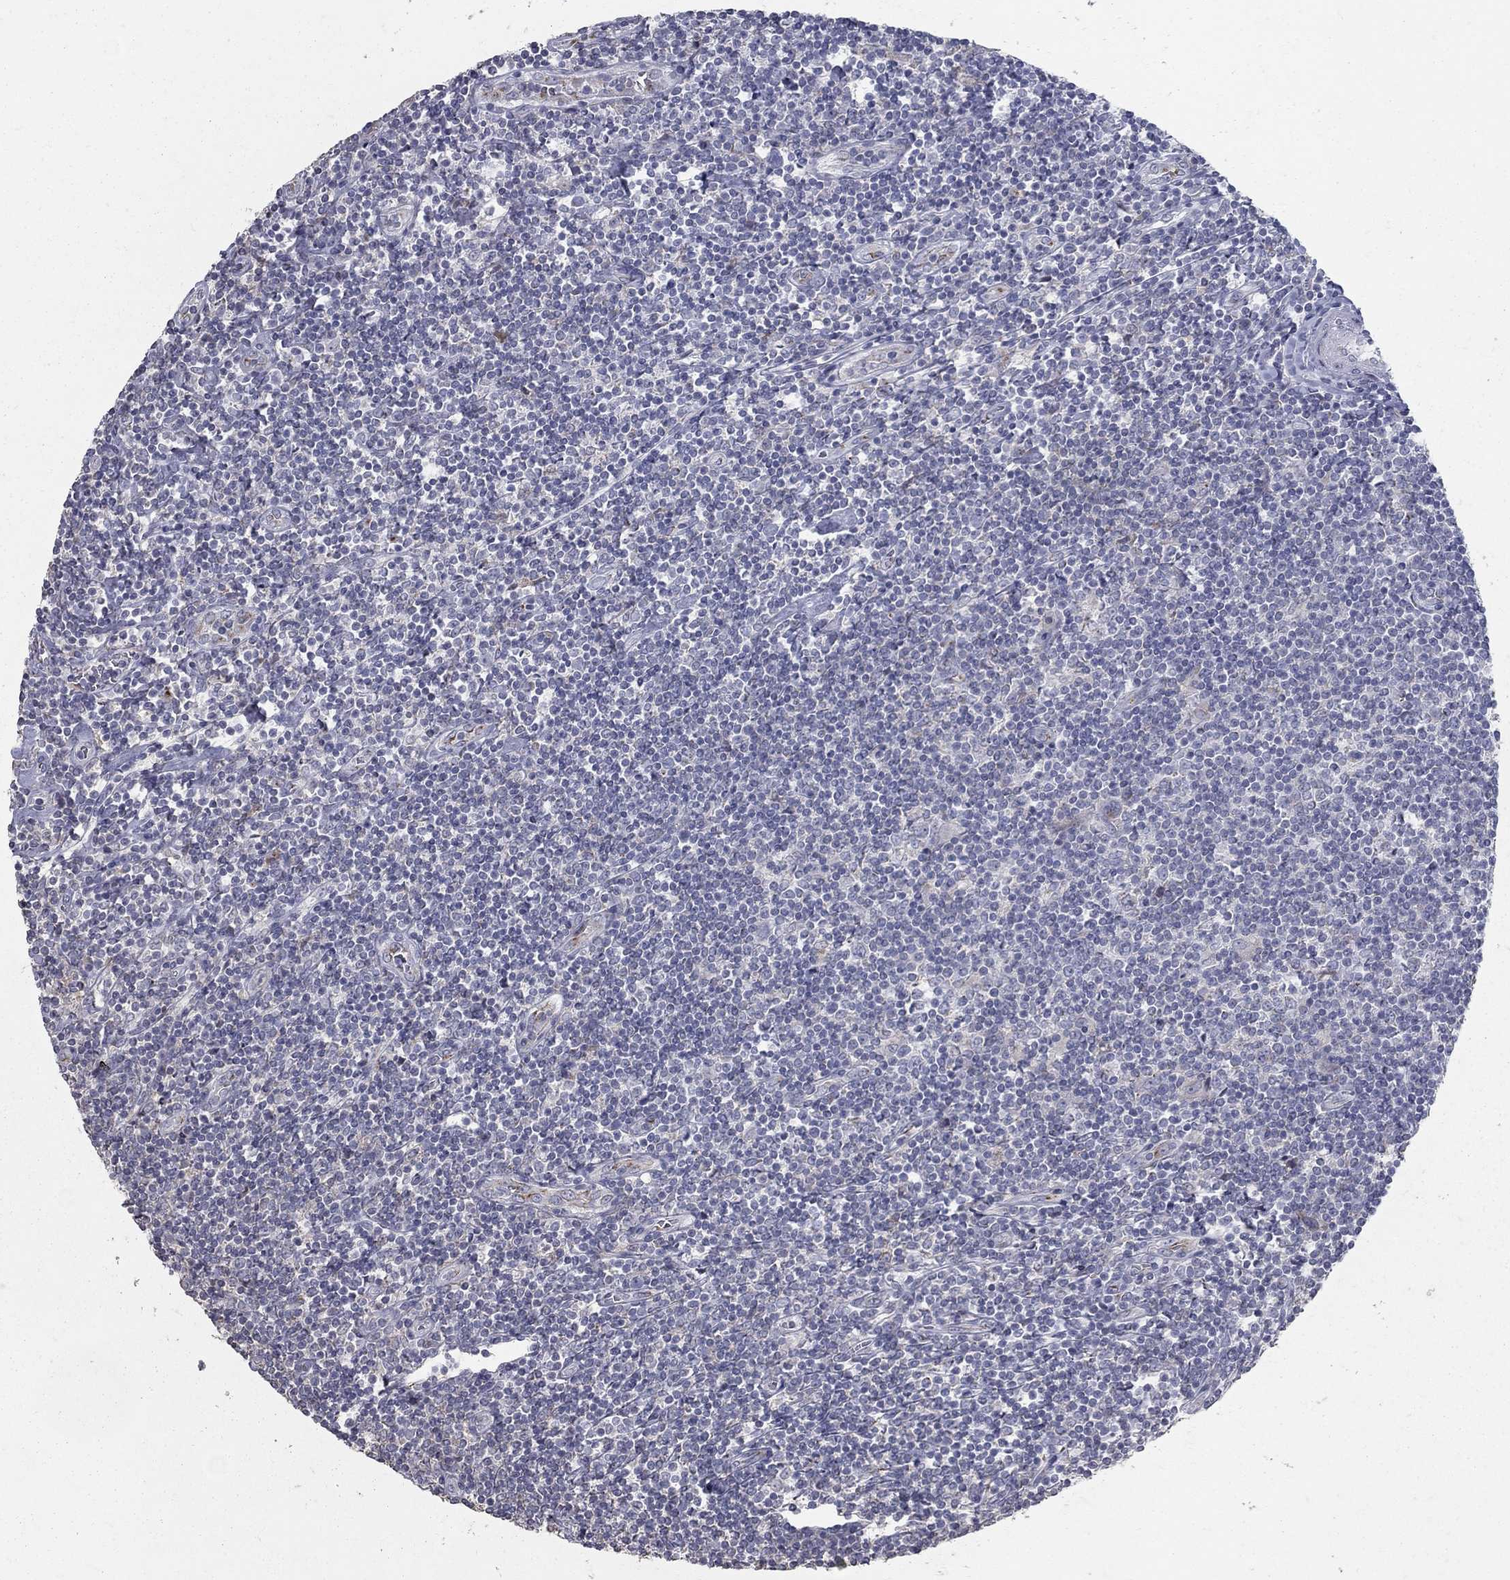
{"staining": {"intensity": "negative", "quantity": "none", "location": "none"}, "tissue": "lymphoma", "cell_type": "Tumor cells", "image_type": "cancer", "snomed": [{"axis": "morphology", "description": "Hodgkin's disease, NOS"}, {"axis": "topography", "description": "Lymph node"}], "caption": "DAB (3,3'-diaminobenzidine) immunohistochemical staining of human lymphoma shows no significant staining in tumor cells.", "gene": "KIAA0319L", "patient": {"sex": "male", "age": 40}}